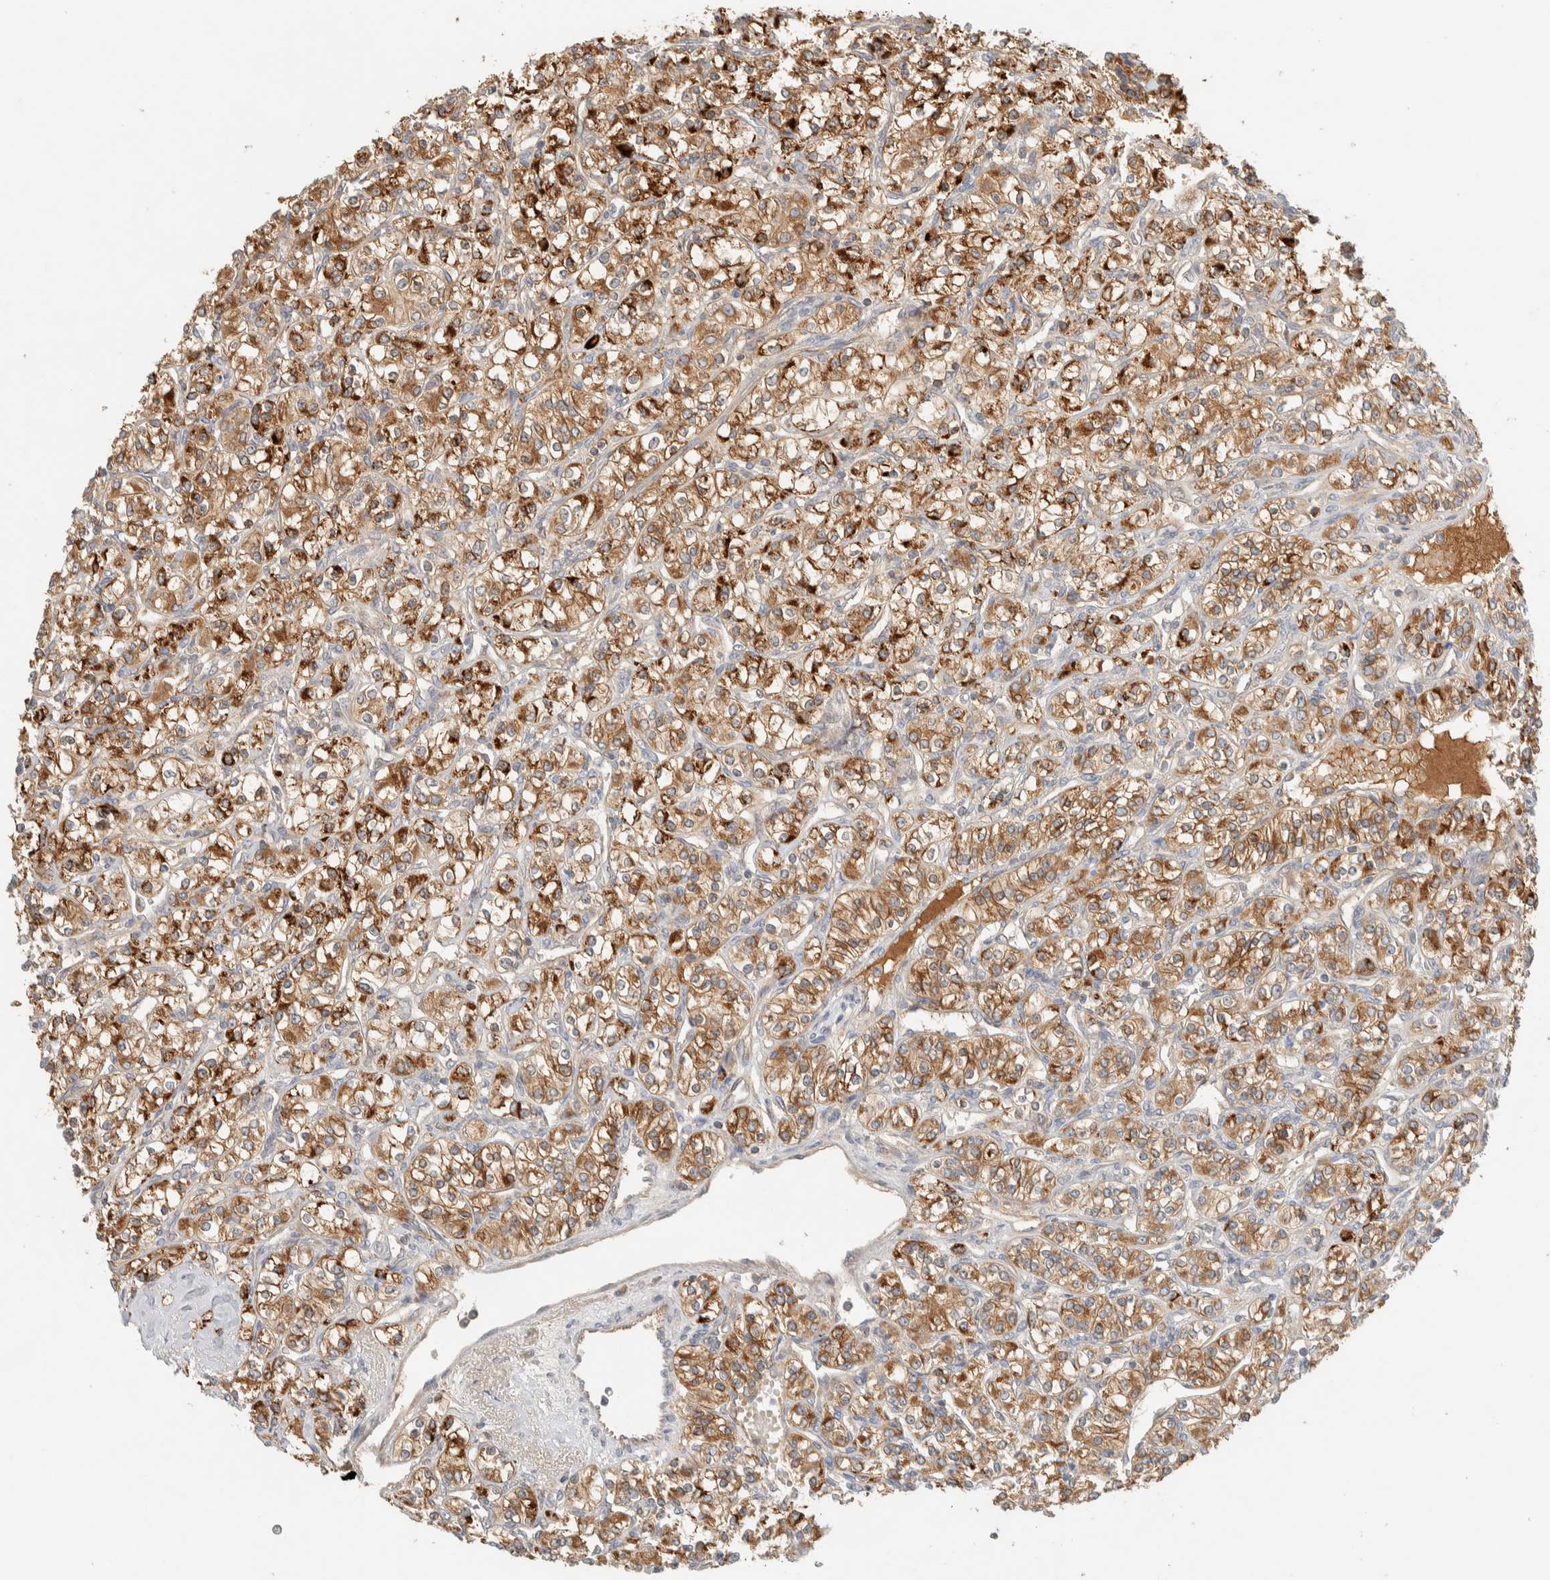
{"staining": {"intensity": "strong", "quantity": ">75%", "location": "cytoplasmic/membranous"}, "tissue": "renal cancer", "cell_type": "Tumor cells", "image_type": "cancer", "snomed": [{"axis": "morphology", "description": "Adenocarcinoma, NOS"}, {"axis": "topography", "description": "Kidney"}], "caption": "Brown immunohistochemical staining in adenocarcinoma (renal) reveals strong cytoplasmic/membranous positivity in about >75% of tumor cells.", "gene": "FAM167A", "patient": {"sex": "male", "age": 77}}